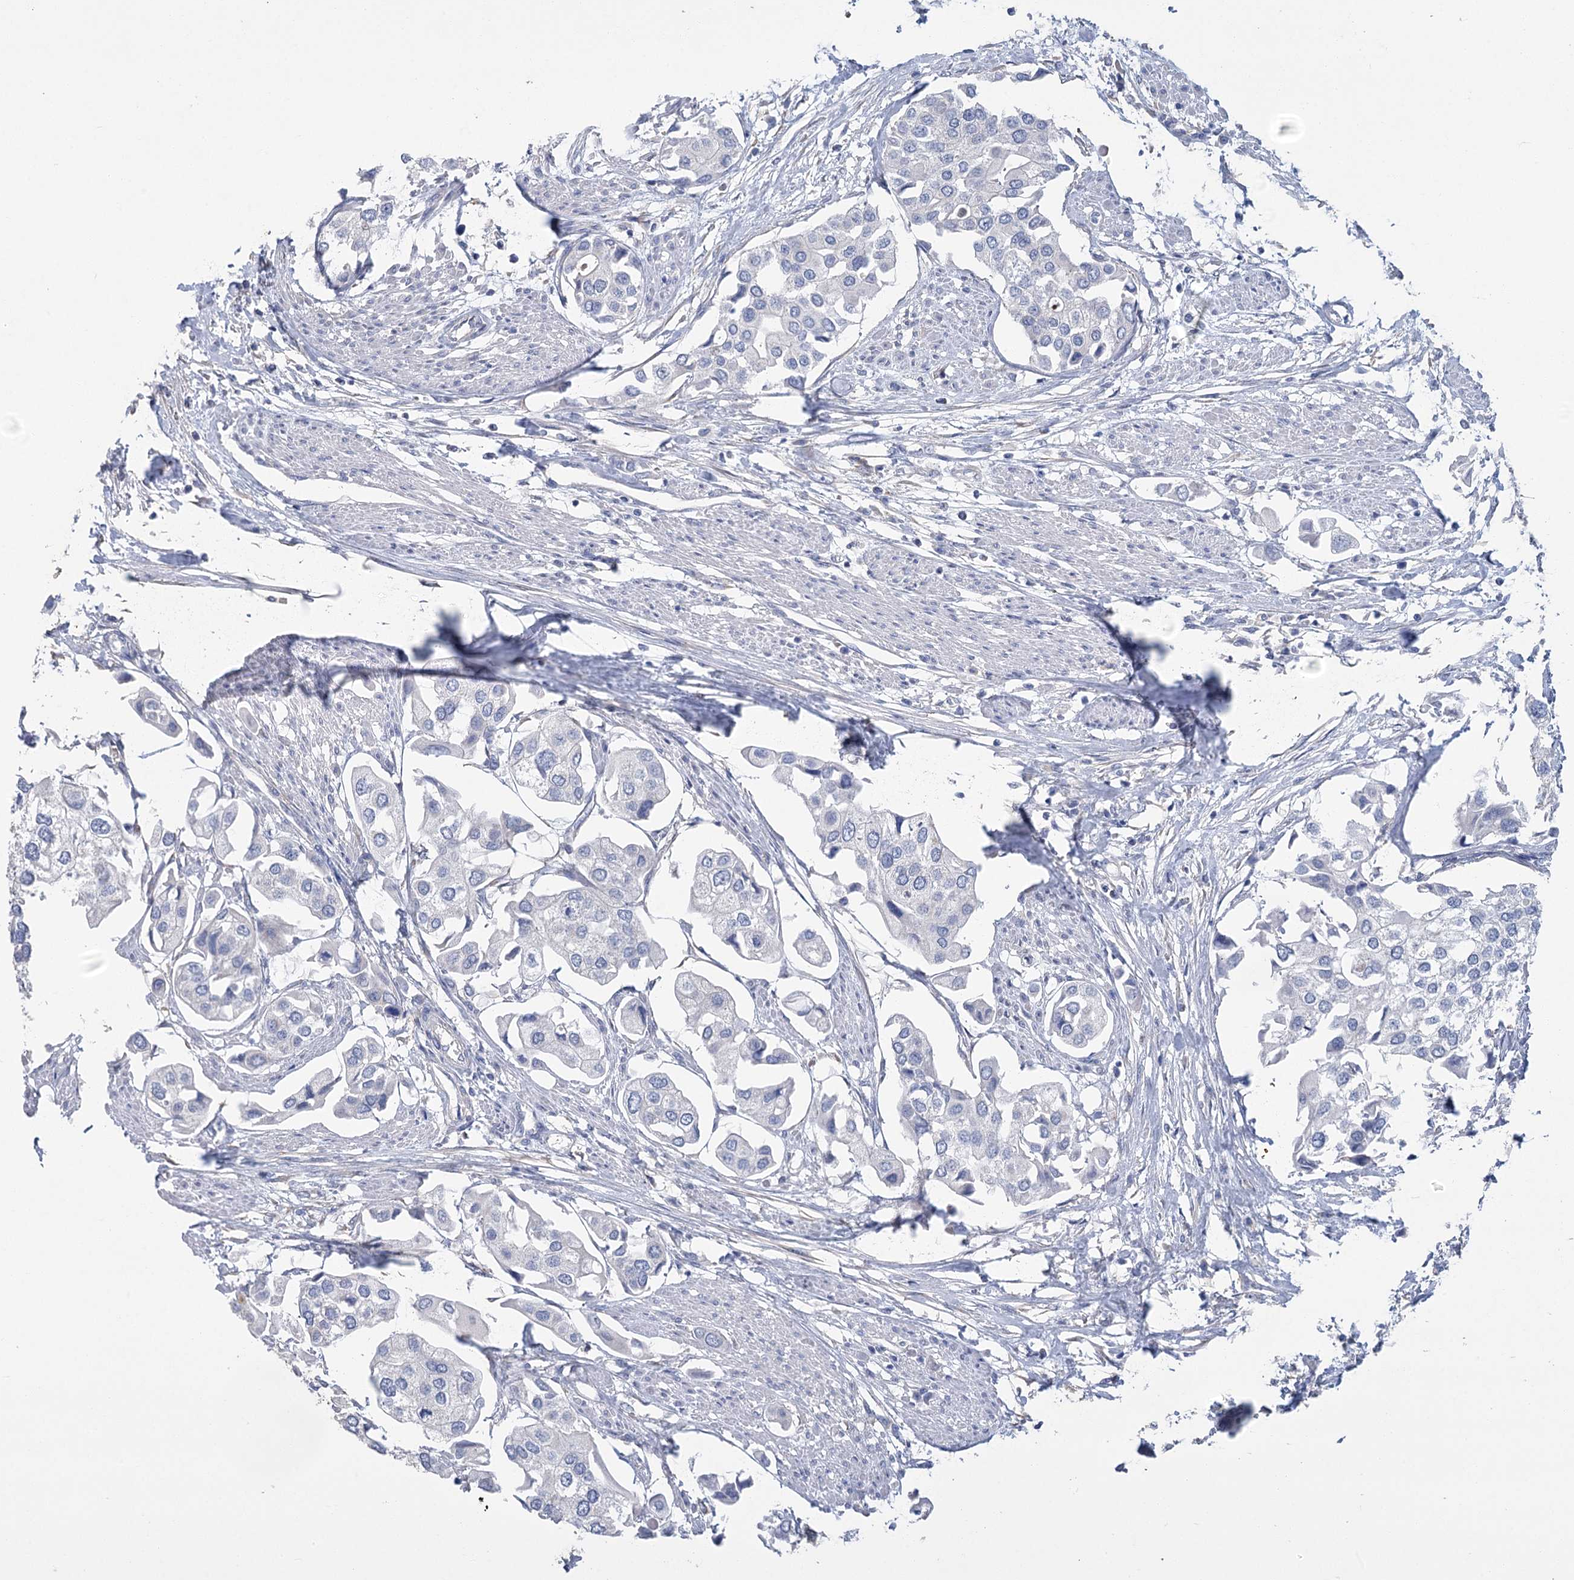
{"staining": {"intensity": "negative", "quantity": "none", "location": "none"}, "tissue": "urothelial cancer", "cell_type": "Tumor cells", "image_type": "cancer", "snomed": [{"axis": "morphology", "description": "Urothelial carcinoma, High grade"}, {"axis": "topography", "description": "Urinary bladder"}], "caption": "This histopathology image is of urothelial cancer stained with immunohistochemistry (IHC) to label a protein in brown with the nuclei are counter-stained blue. There is no staining in tumor cells.", "gene": "SLC9A3", "patient": {"sex": "male", "age": 64}}